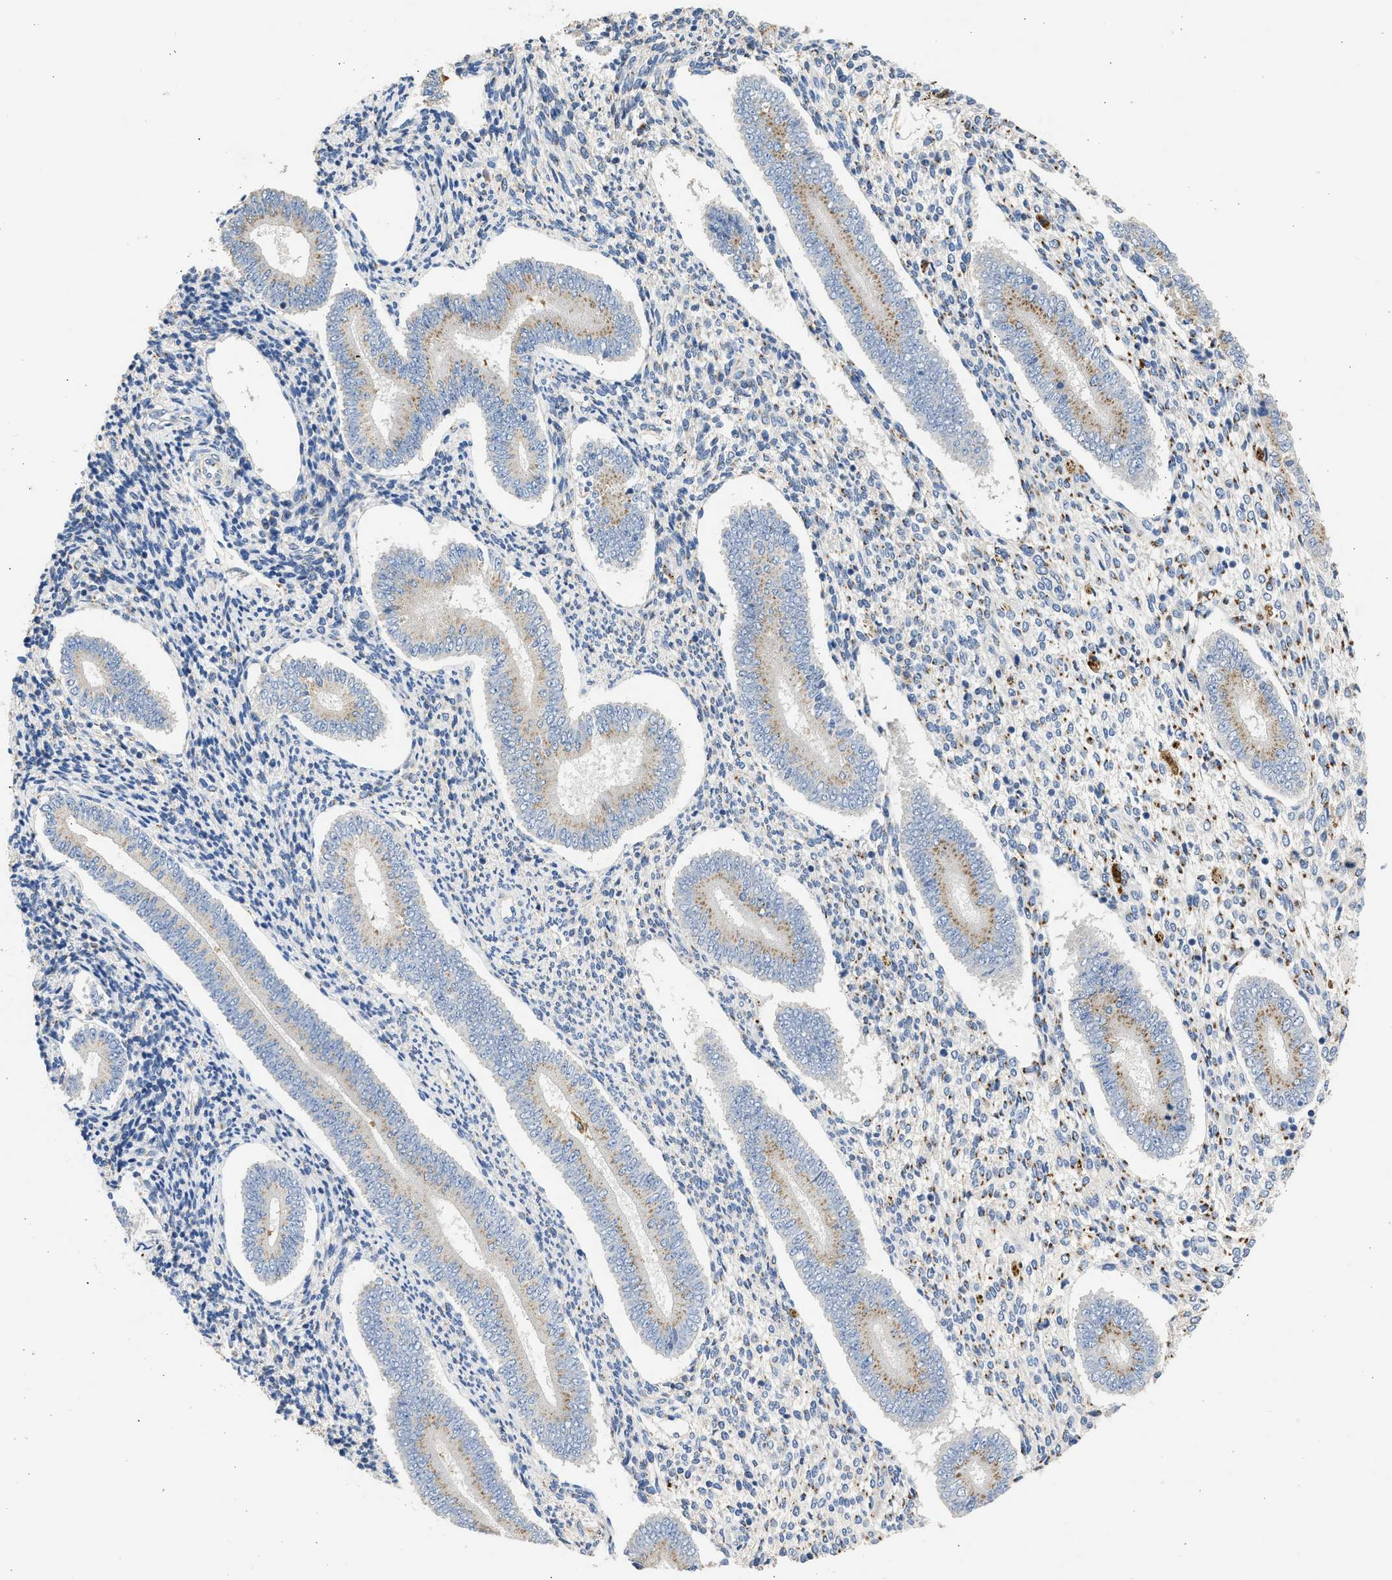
{"staining": {"intensity": "negative", "quantity": "none", "location": "none"}, "tissue": "endometrium", "cell_type": "Cells in endometrial stroma", "image_type": "normal", "snomed": [{"axis": "morphology", "description": "Normal tissue, NOS"}, {"axis": "topography", "description": "Endometrium"}], "caption": "This is a histopathology image of immunohistochemistry staining of unremarkable endometrium, which shows no expression in cells in endometrial stroma. Nuclei are stained in blue.", "gene": "IPO8", "patient": {"sex": "female", "age": 42}}